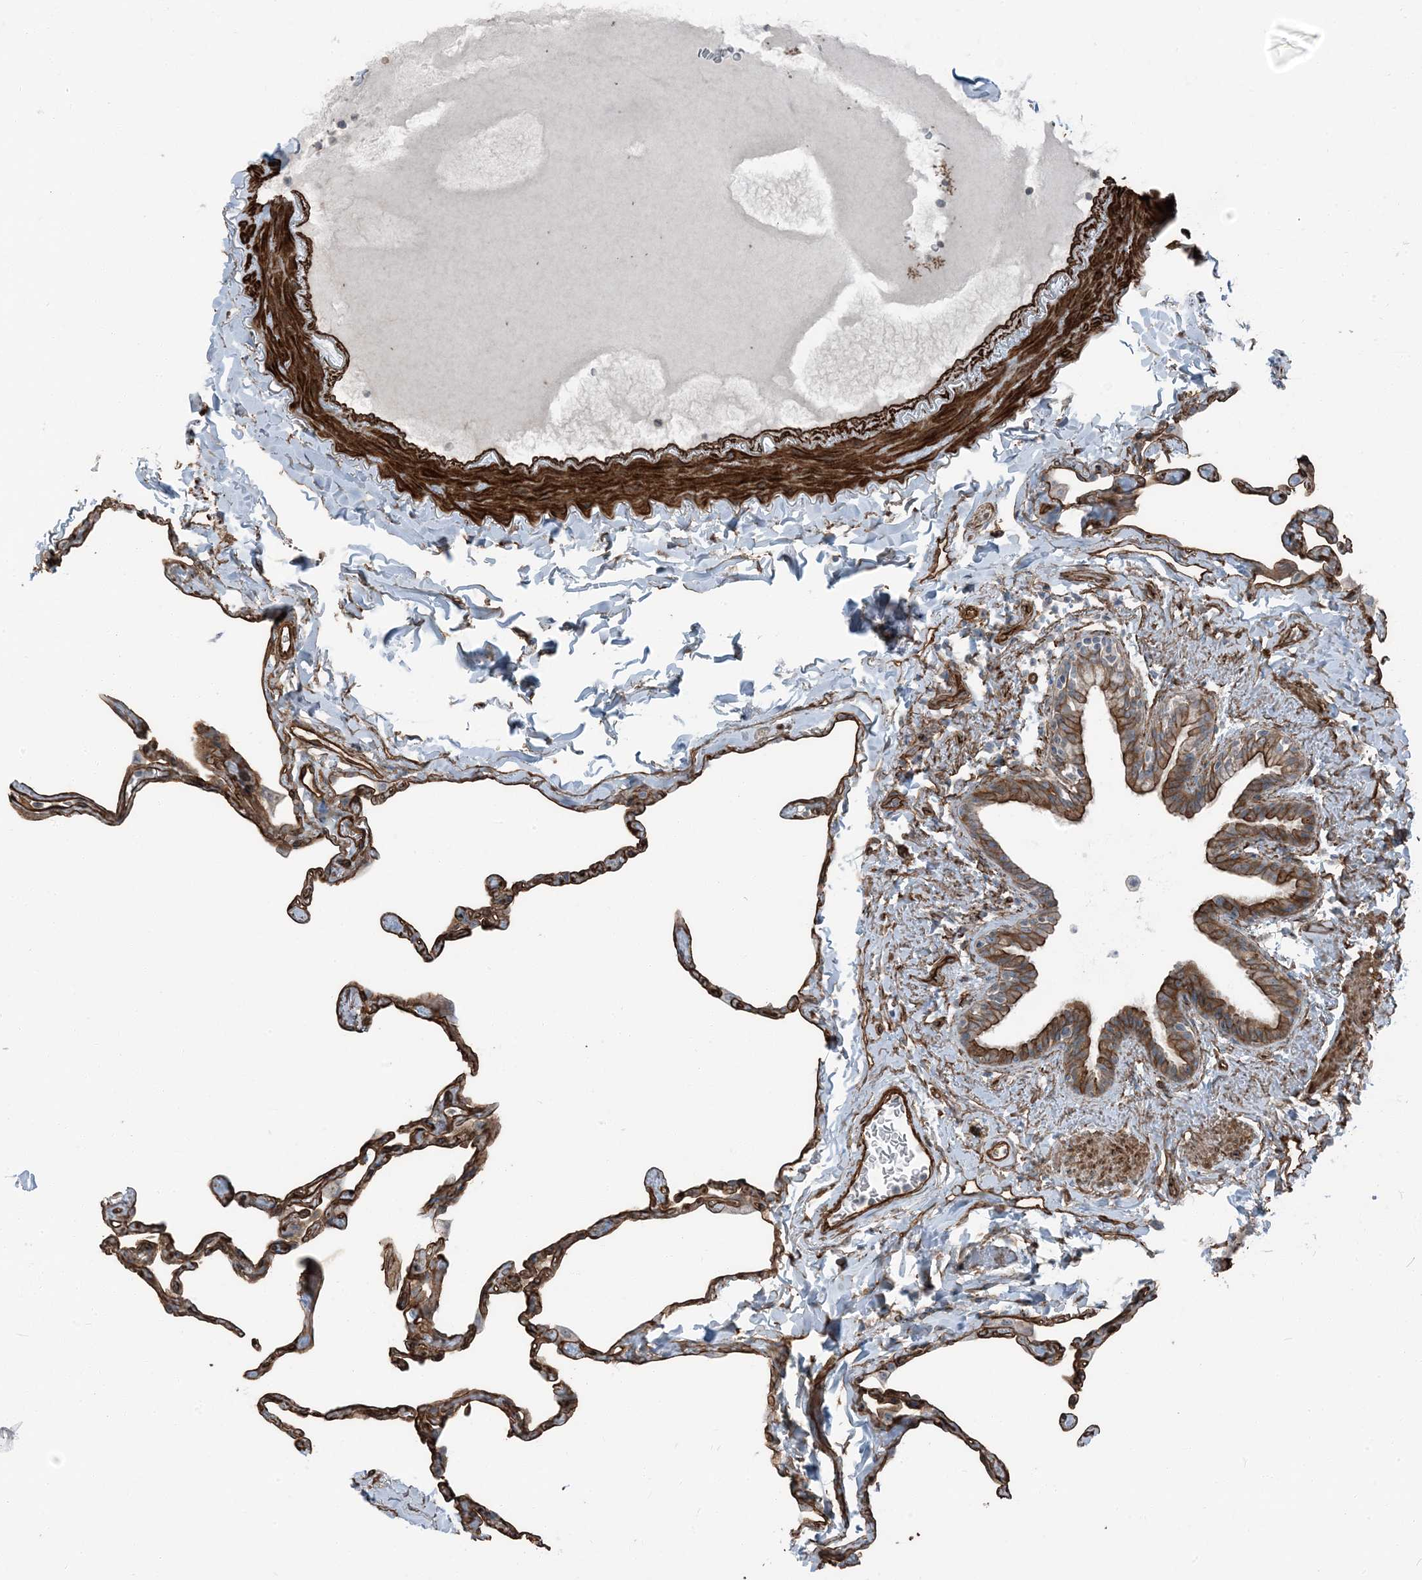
{"staining": {"intensity": "strong", "quantity": ">75%", "location": "cytoplasmic/membranous"}, "tissue": "lung", "cell_type": "Alveolar cells", "image_type": "normal", "snomed": [{"axis": "morphology", "description": "Normal tissue, NOS"}, {"axis": "topography", "description": "Lung"}], "caption": "This image shows benign lung stained with immunohistochemistry (IHC) to label a protein in brown. The cytoplasmic/membranous of alveolar cells show strong positivity for the protein. Nuclei are counter-stained blue.", "gene": "ZFP90", "patient": {"sex": "male", "age": 65}}